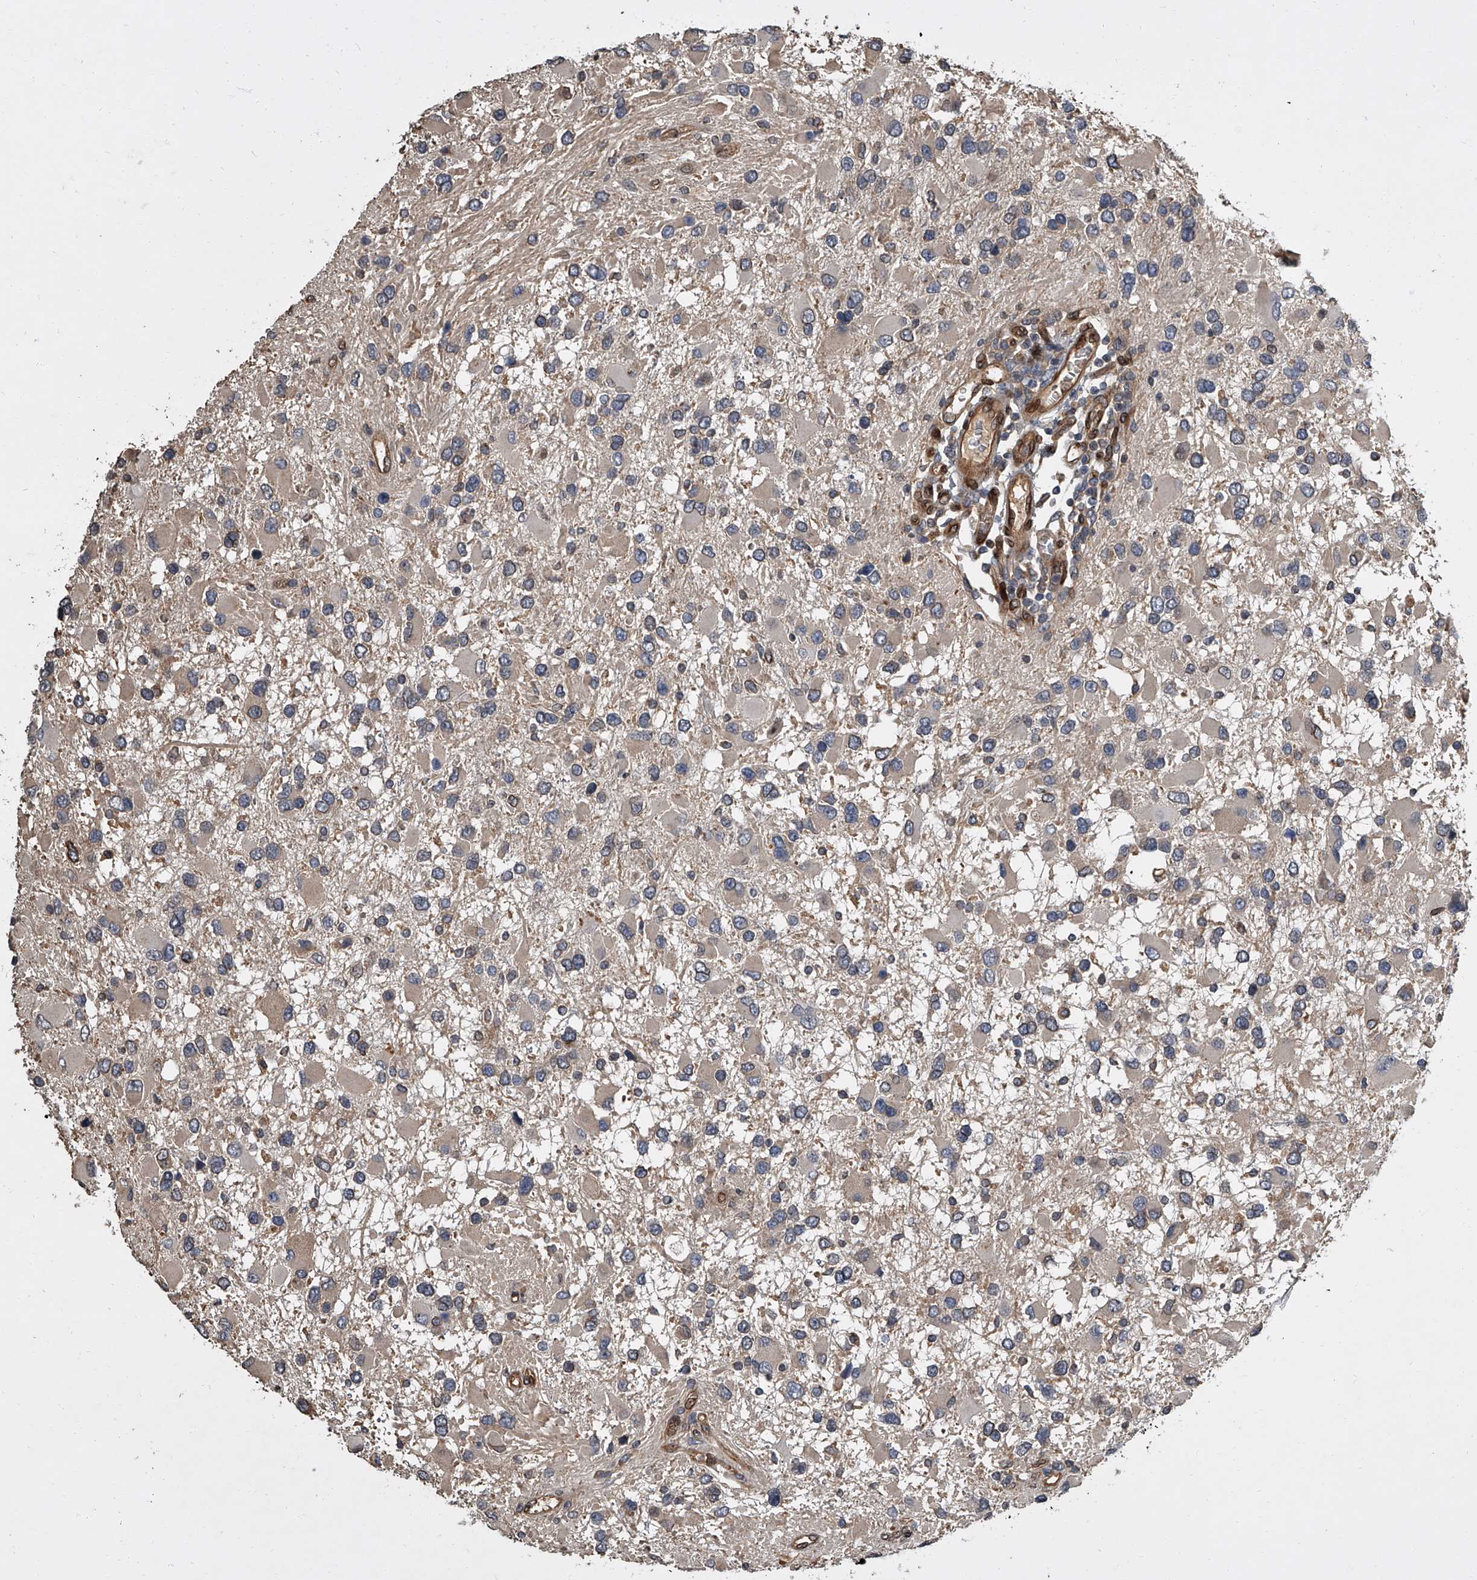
{"staining": {"intensity": "negative", "quantity": "none", "location": "none"}, "tissue": "glioma", "cell_type": "Tumor cells", "image_type": "cancer", "snomed": [{"axis": "morphology", "description": "Glioma, malignant, High grade"}, {"axis": "topography", "description": "Brain"}], "caption": "An immunohistochemistry histopathology image of glioma is shown. There is no staining in tumor cells of glioma.", "gene": "LRRC8C", "patient": {"sex": "male", "age": 53}}